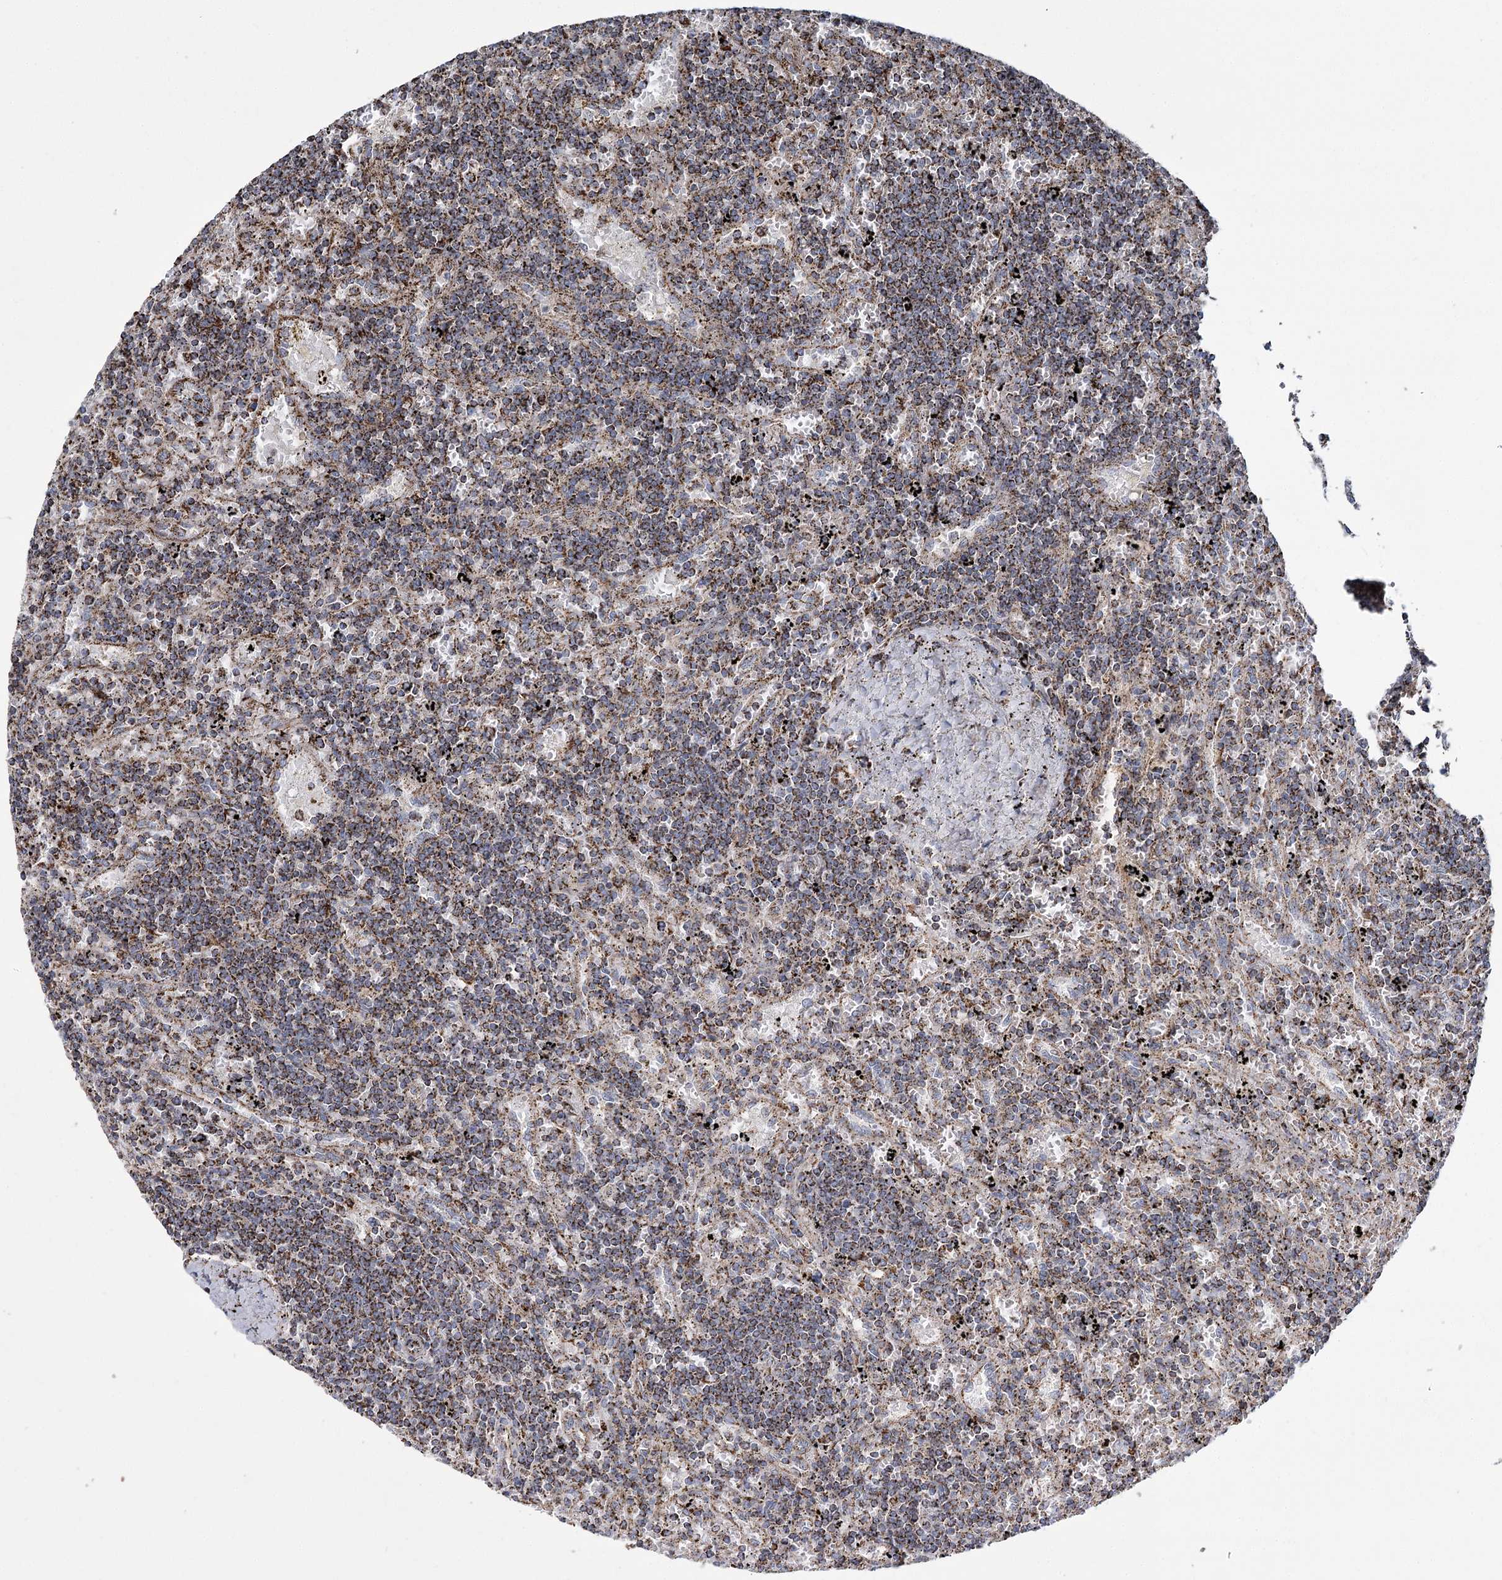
{"staining": {"intensity": "strong", "quantity": "25%-75%", "location": "cytoplasmic/membranous"}, "tissue": "lymphoma", "cell_type": "Tumor cells", "image_type": "cancer", "snomed": [{"axis": "morphology", "description": "Malignant lymphoma, non-Hodgkin's type, Low grade"}, {"axis": "topography", "description": "Spleen"}], "caption": "Human malignant lymphoma, non-Hodgkin's type (low-grade) stained for a protein (brown) exhibits strong cytoplasmic/membranous positive positivity in approximately 25%-75% of tumor cells.", "gene": "RANBP3L", "patient": {"sex": "male", "age": 76}}